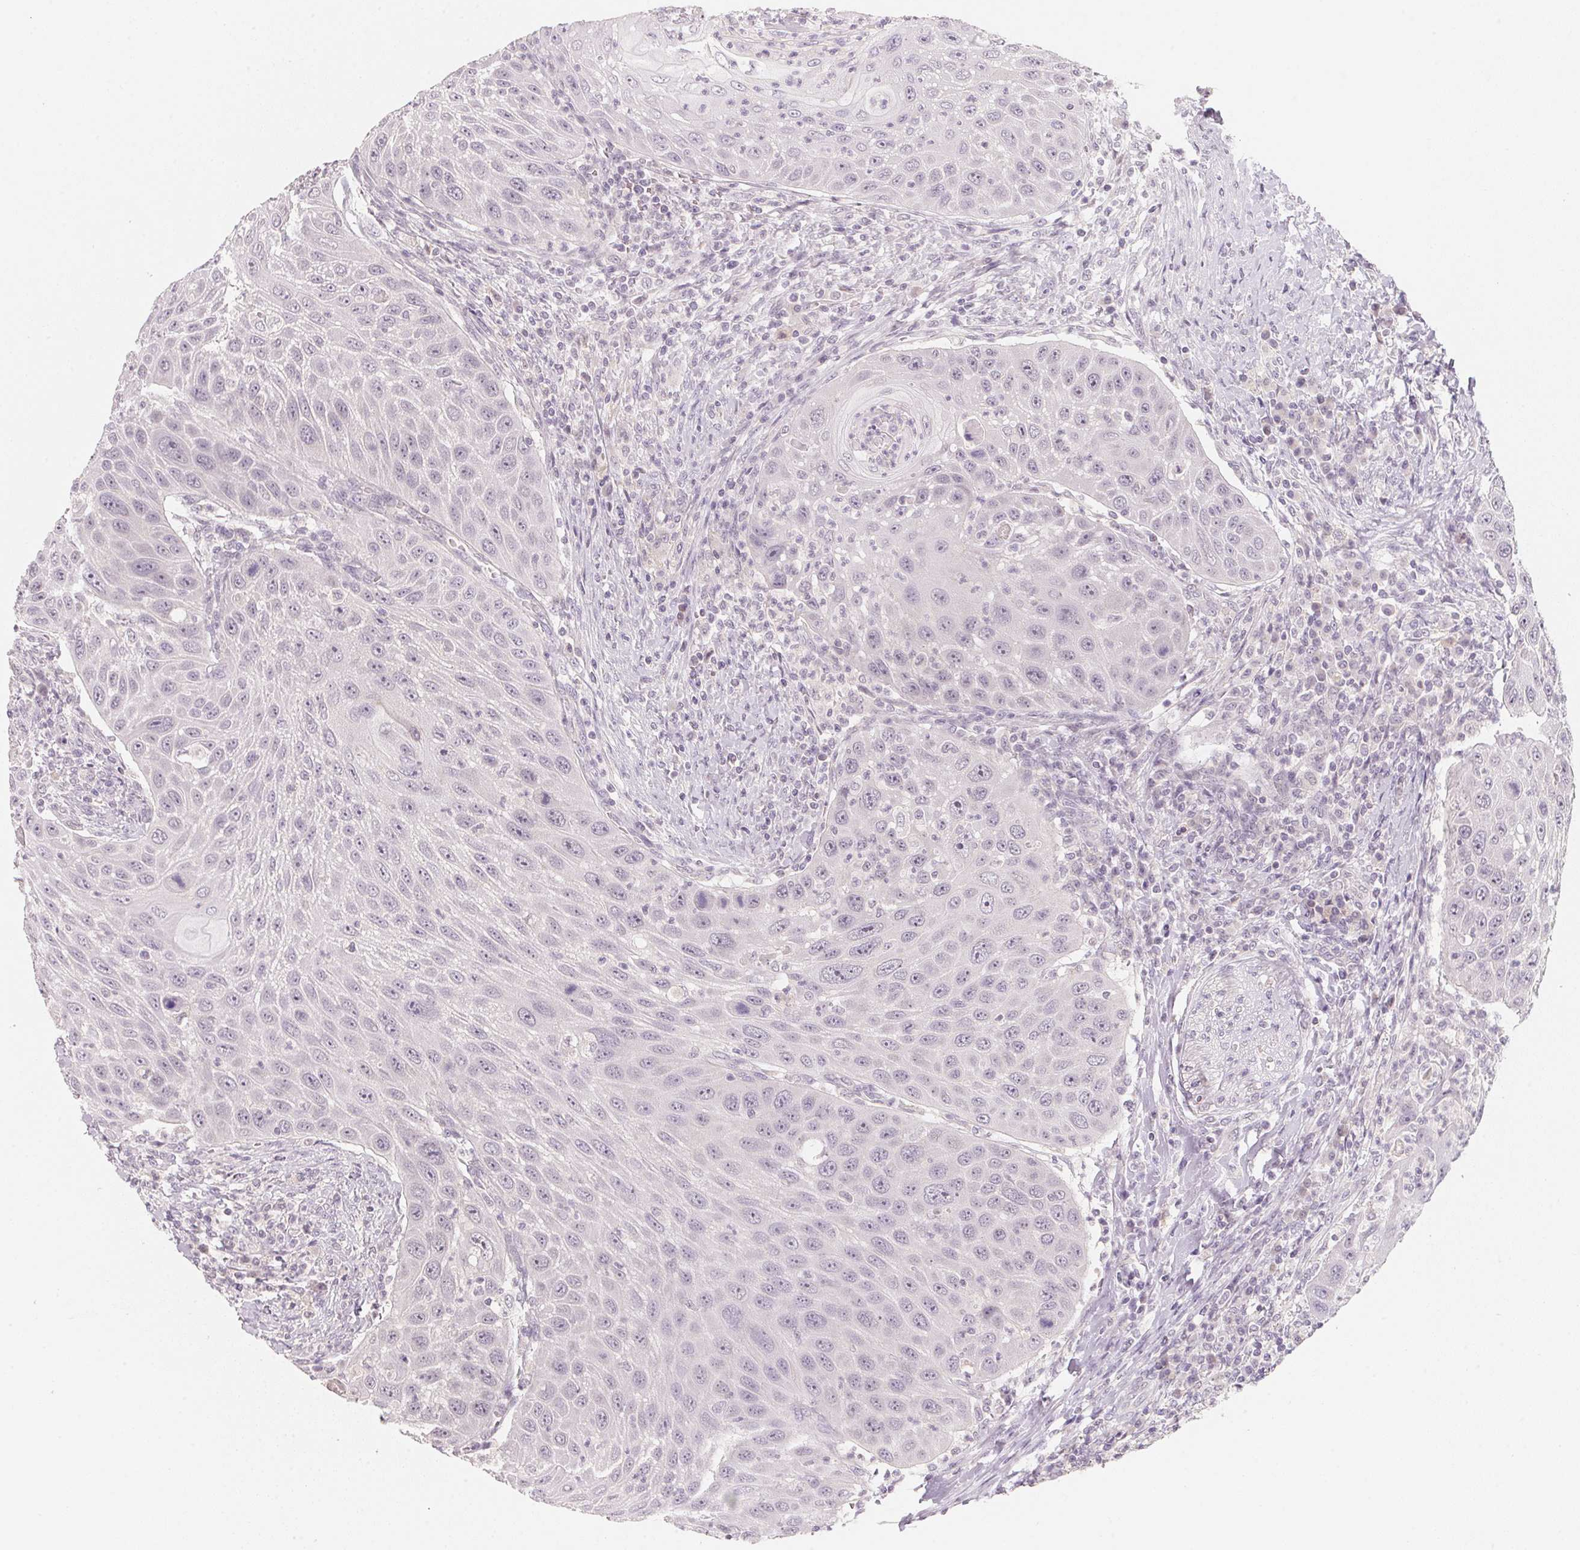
{"staining": {"intensity": "negative", "quantity": "none", "location": "none"}, "tissue": "head and neck cancer", "cell_type": "Tumor cells", "image_type": "cancer", "snomed": [{"axis": "morphology", "description": "Squamous cell carcinoma, NOS"}, {"axis": "topography", "description": "Head-Neck"}], "caption": "Human head and neck cancer stained for a protein using immunohistochemistry (IHC) displays no expression in tumor cells.", "gene": "ANKRD31", "patient": {"sex": "male", "age": 69}}